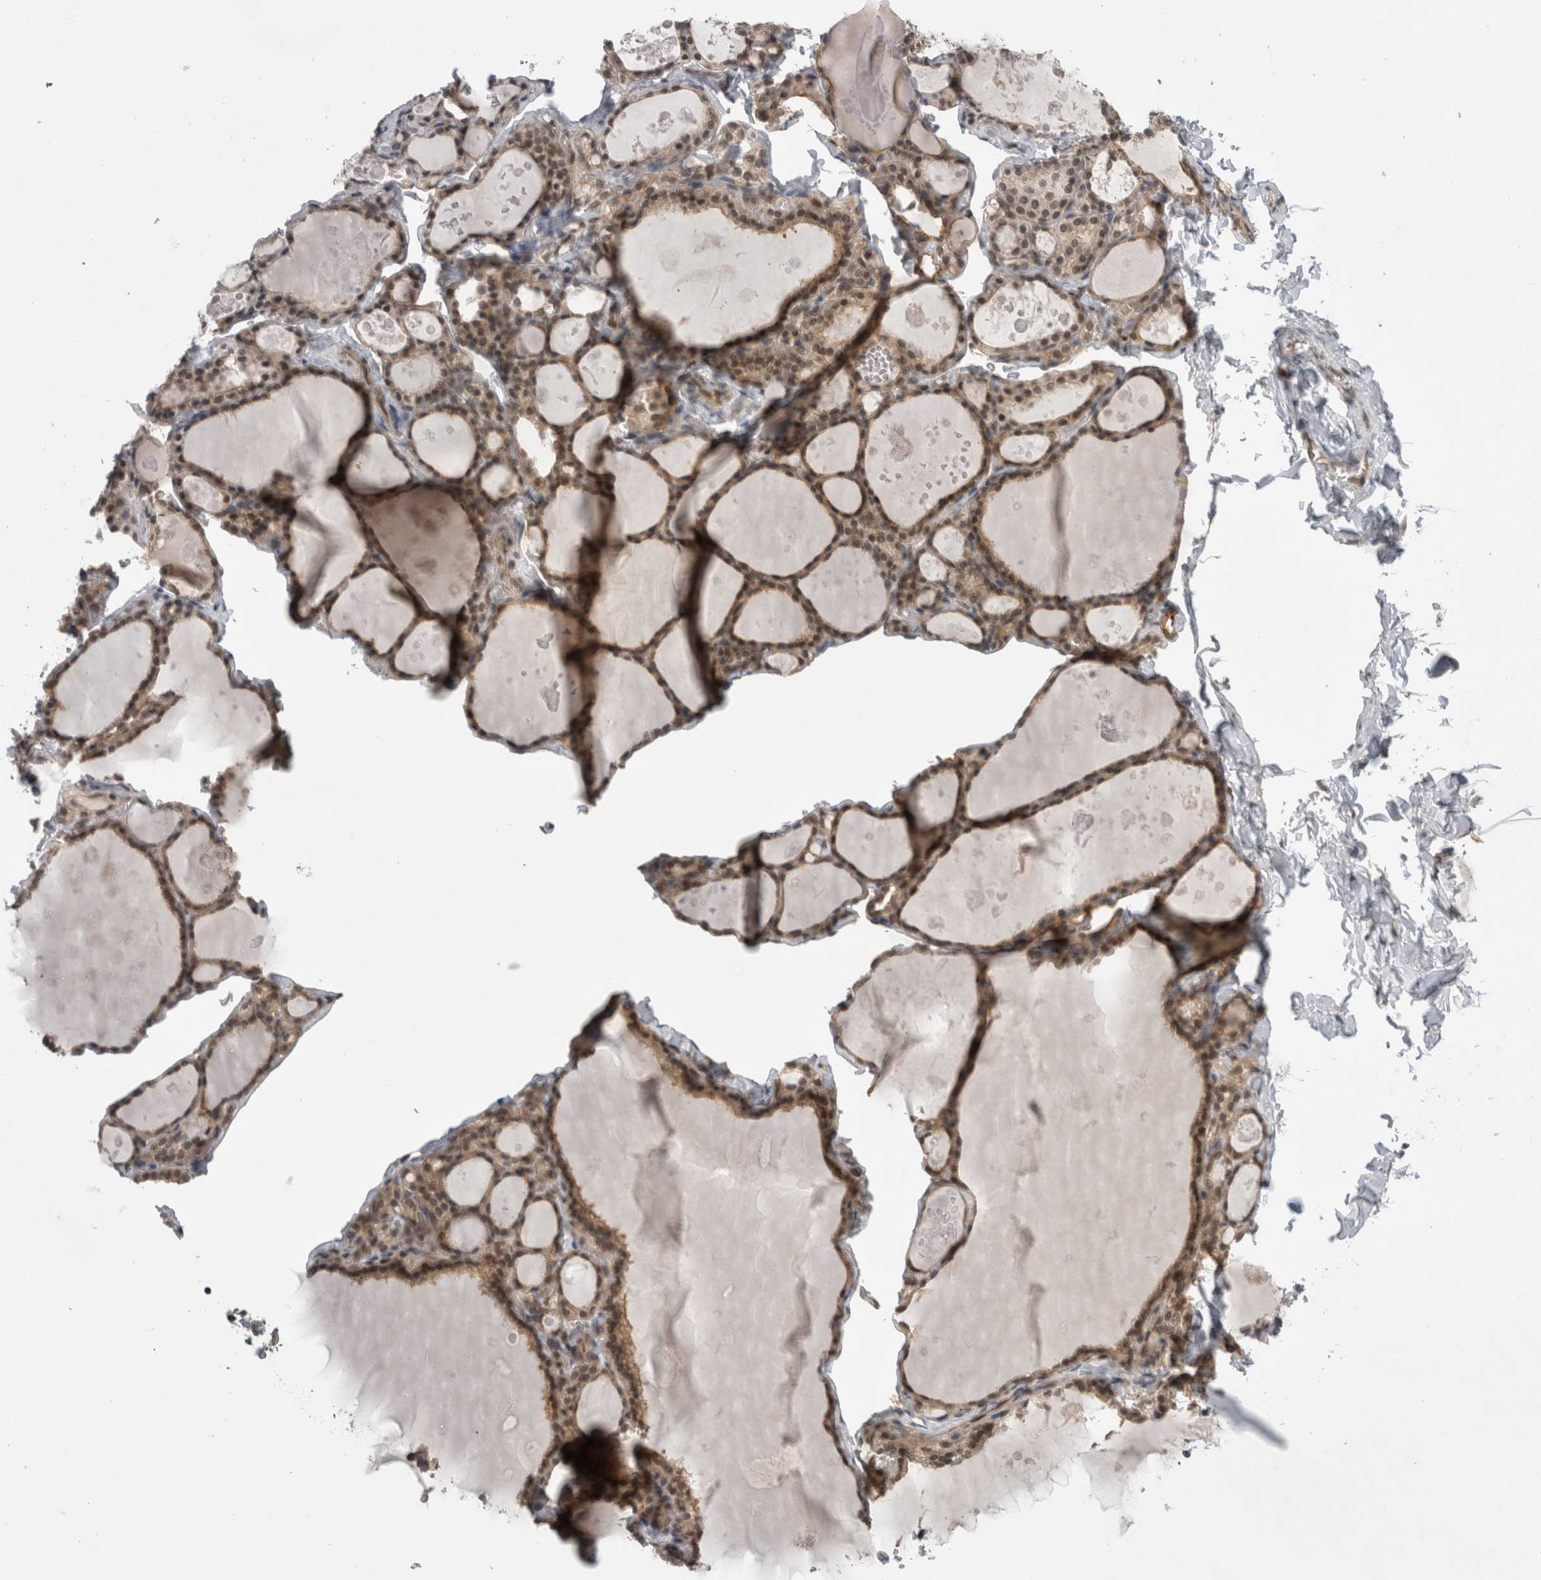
{"staining": {"intensity": "weak", "quantity": ">75%", "location": "cytoplasmic/membranous,nuclear"}, "tissue": "thyroid gland", "cell_type": "Glandular cells", "image_type": "normal", "snomed": [{"axis": "morphology", "description": "Normal tissue, NOS"}, {"axis": "topography", "description": "Thyroid gland"}], "caption": "IHC staining of normal thyroid gland, which reveals low levels of weak cytoplasmic/membranous,nuclear positivity in approximately >75% of glandular cells indicating weak cytoplasmic/membranous,nuclear protein staining. The staining was performed using DAB (3,3'-diaminobenzidine) (brown) for protein detection and nuclei were counterstained in hematoxylin (blue).", "gene": "ZNF341", "patient": {"sex": "male", "age": 56}}